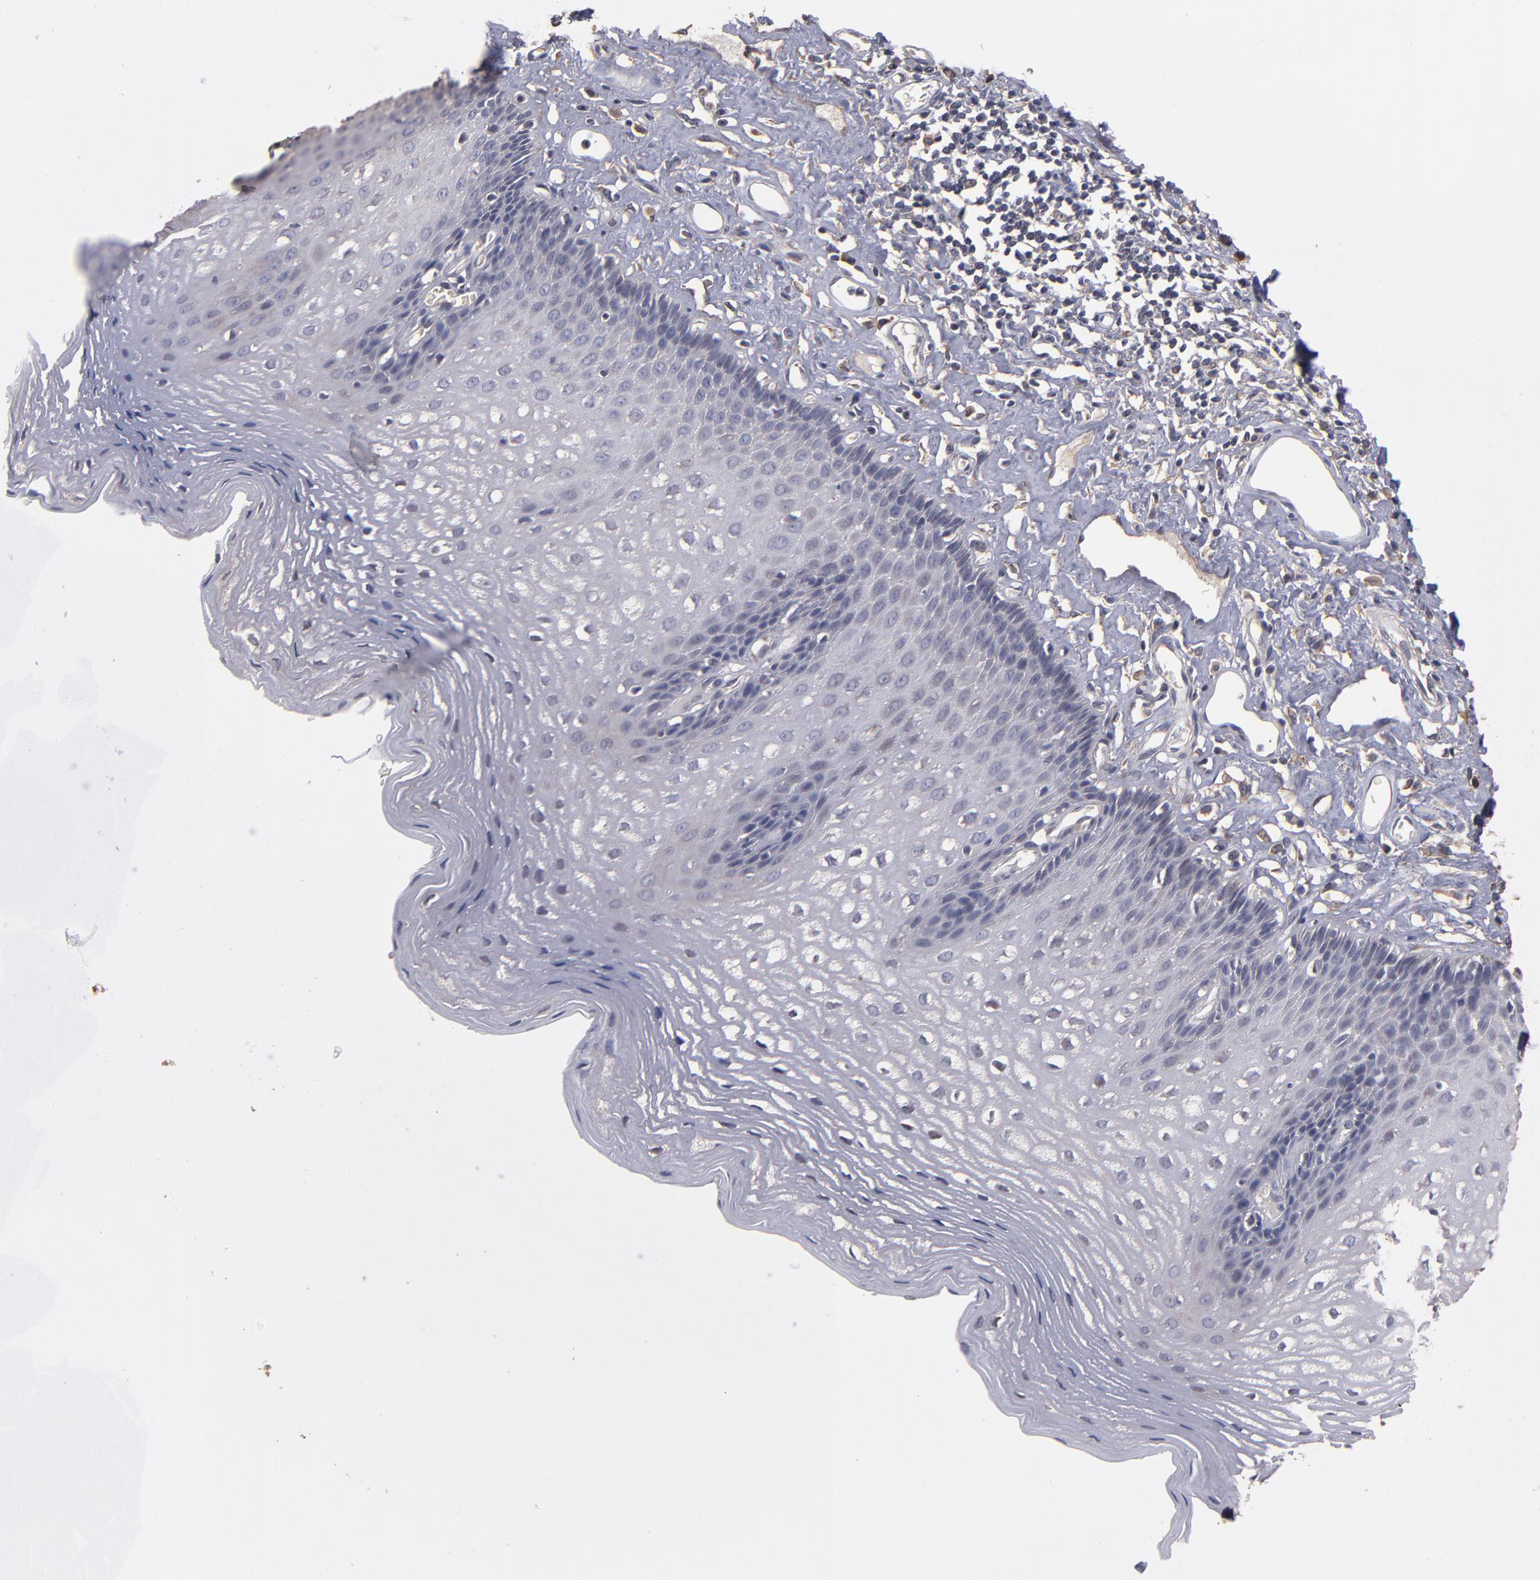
{"staining": {"intensity": "negative", "quantity": "none", "location": "none"}, "tissue": "esophagus", "cell_type": "Squamous epithelial cells", "image_type": "normal", "snomed": [{"axis": "morphology", "description": "Normal tissue, NOS"}, {"axis": "topography", "description": "Esophagus"}], "caption": "DAB immunohistochemical staining of unremarkable human esophagus demonstrates no significant staining in squamous epithelial cells. (DAB IHC with hematoxylin counter stain).", "gene": "DMD", "patient": {"sex": "female", "age": 70}}